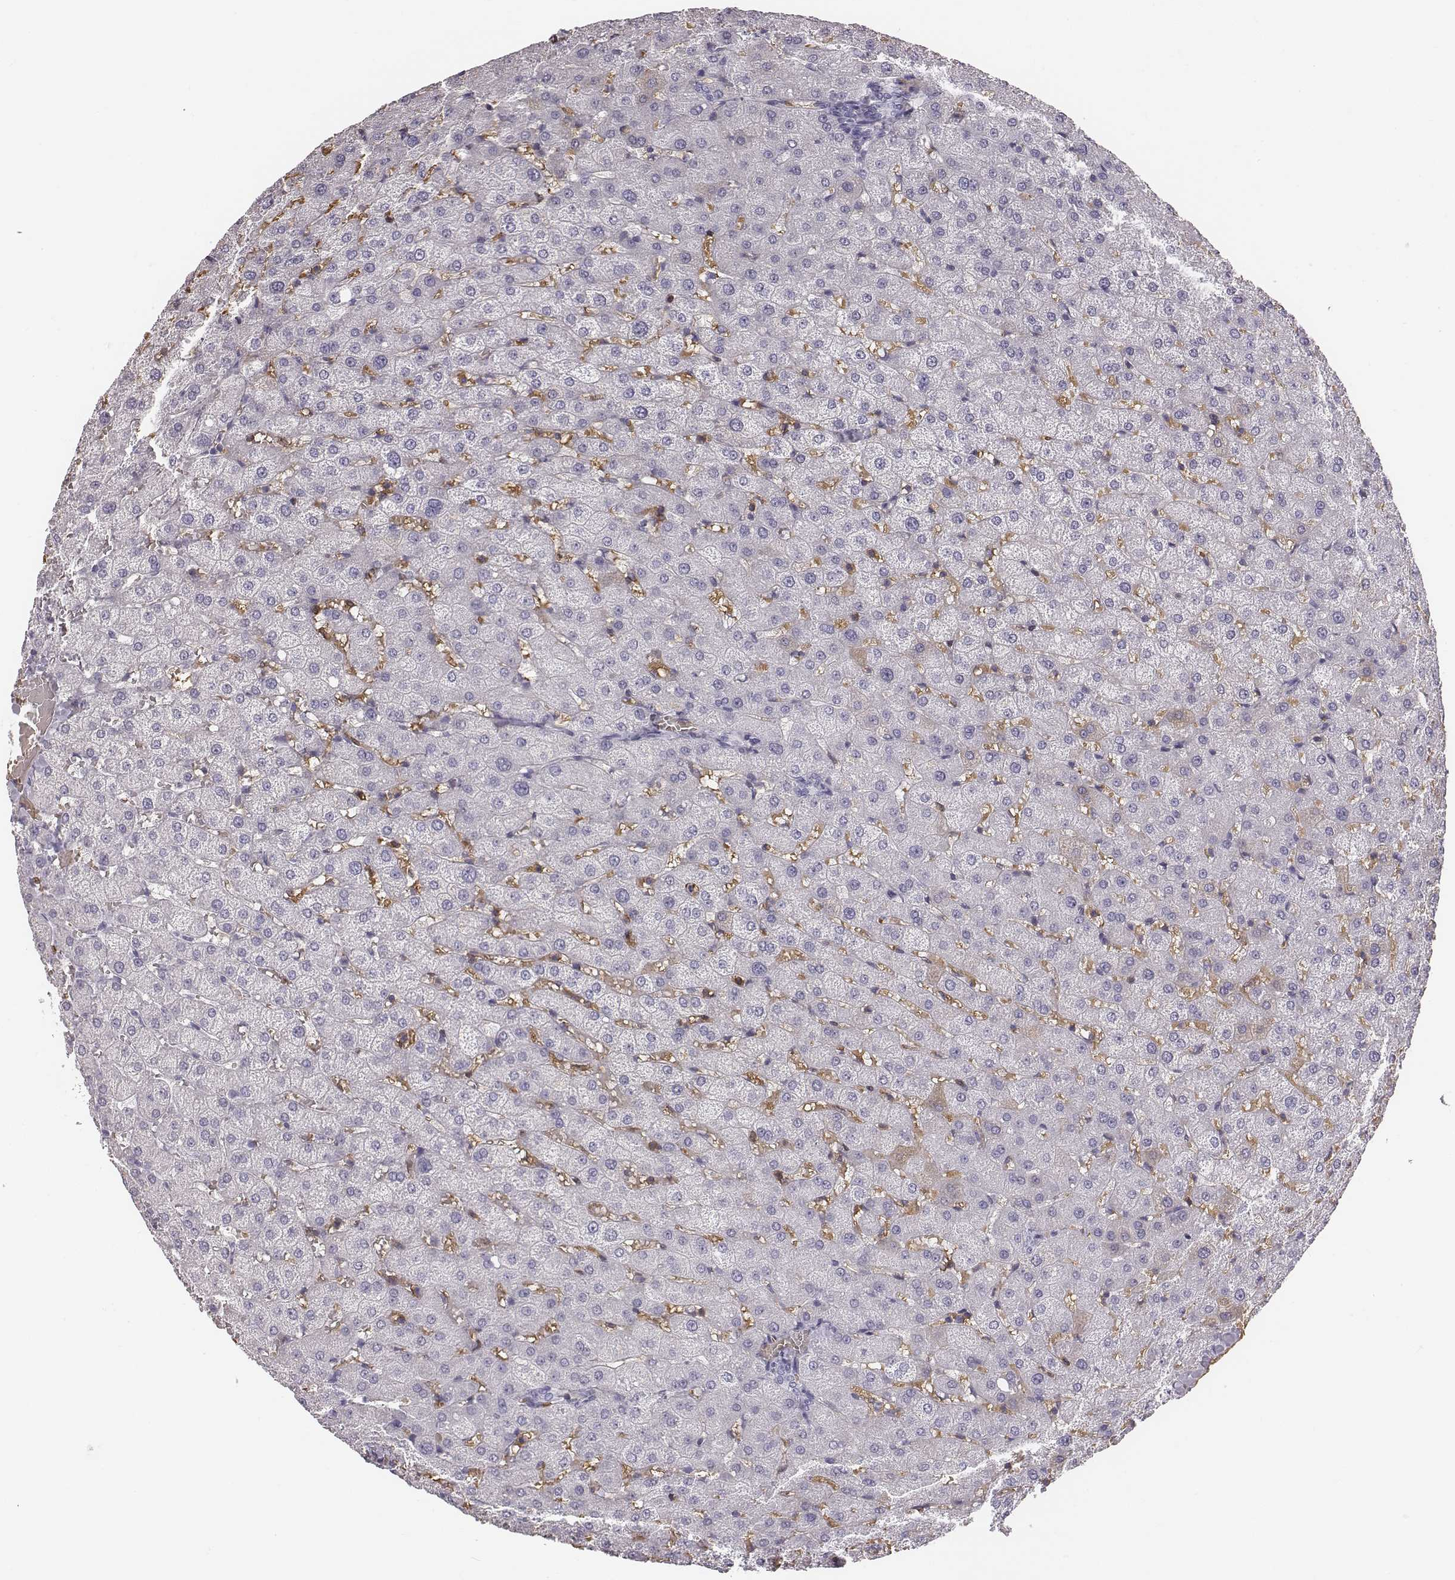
{"staining": {"intensity": "negative", "quantity": "none", "location": "none"}, "tissue": "liver", "cell_type": "Cholangiocytes", "image_type": "normal", "snomed": [{"axis": "morphology", "description": "Normal tissue, NOS"}, {"axis": "topography", "description": "Liver"}], "caption": "Liver was stained to show a protein in brown. There is no significant positivity in cholangiocytes.", "gene": "HBZ", "patient": {"sex": "female", "age": 50}}